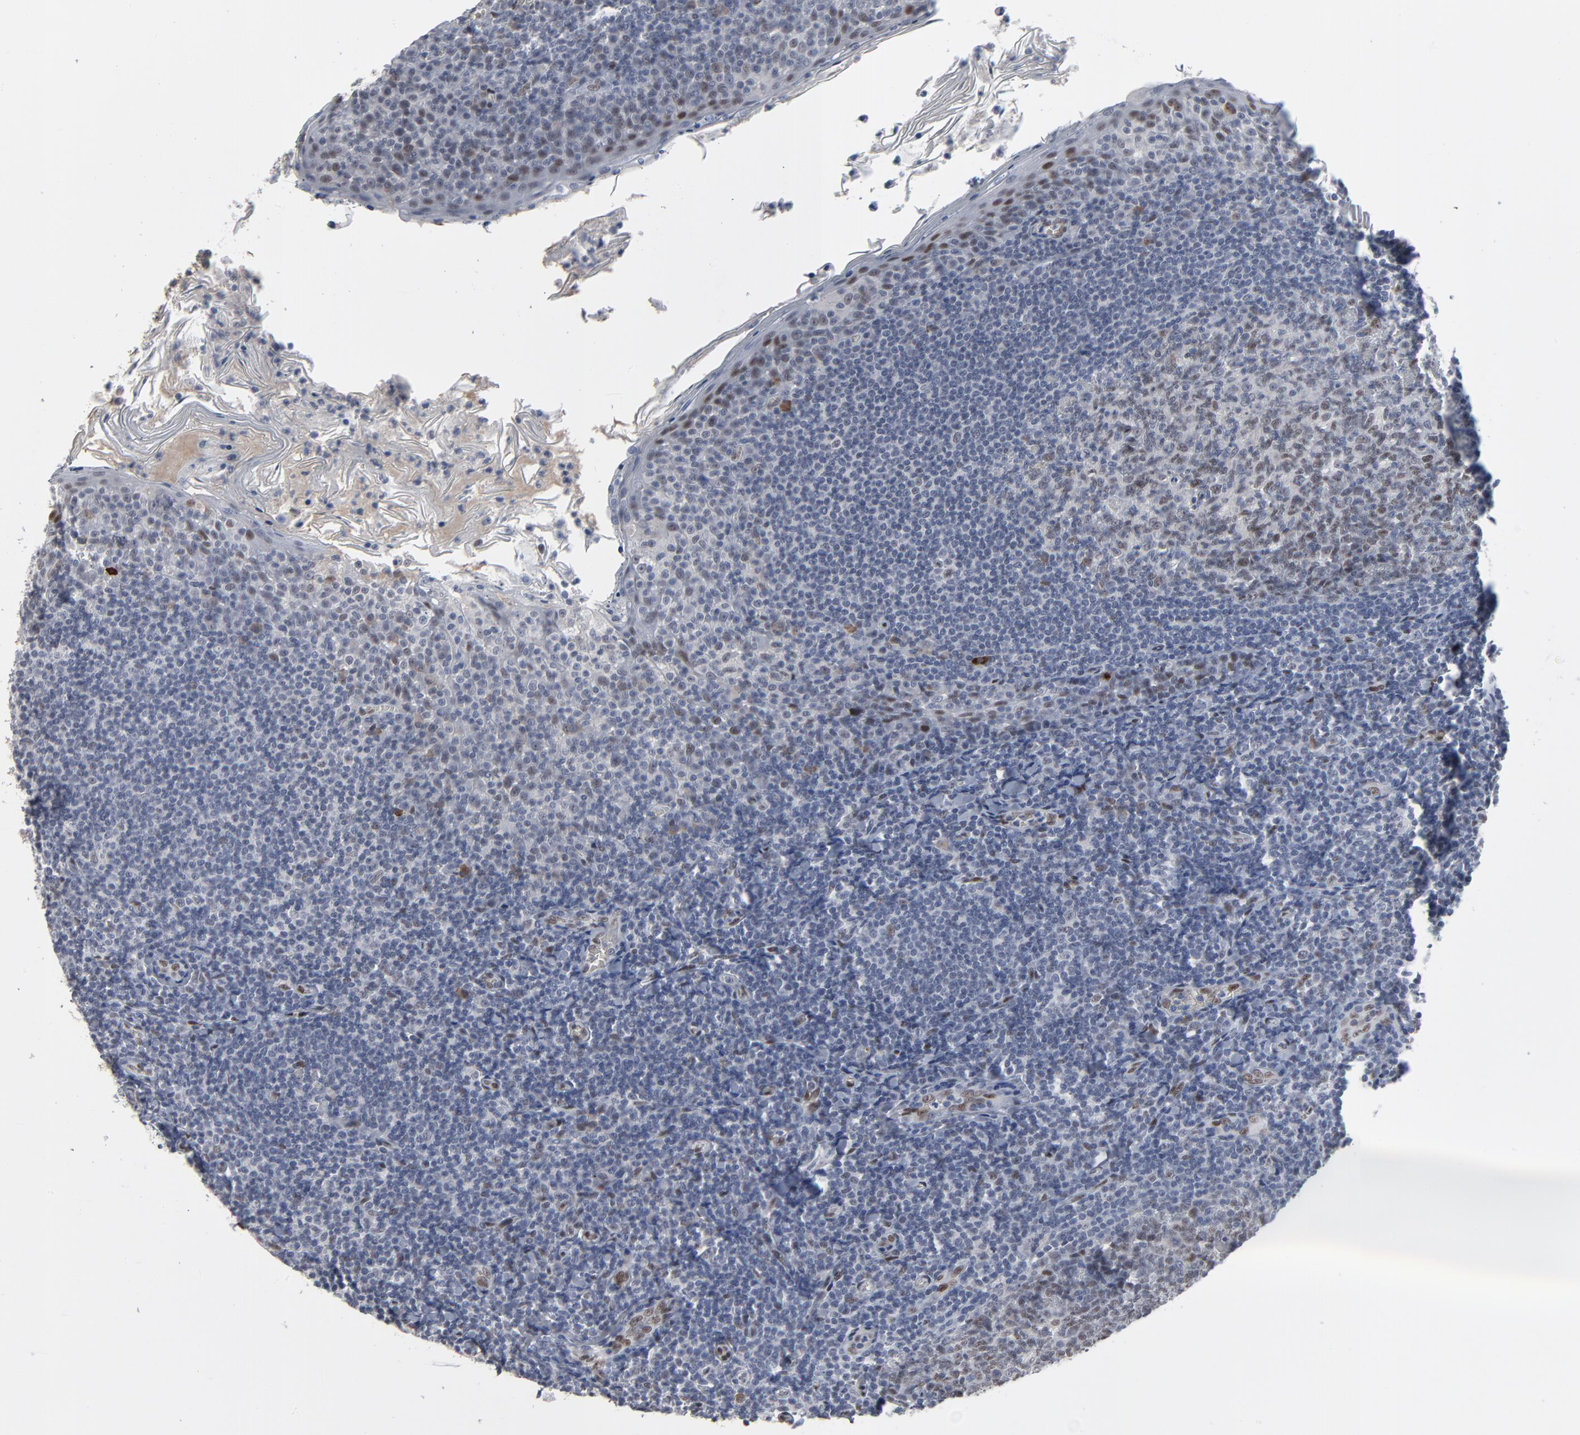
{"staining": {"intensity": "weak", "quantity": "<25%", "location": "nuclear"}, "tissue": "tonsil", "cell_type": "Germinal center cells", "image_type": "normal", "snomed": [{"axis": "morphology", "description": "Normal tissue, NOS"}, {"axis": "topography", "description": "Tonsil"}], "caption": "IHC of normal human tonsil shows no expression in germinal center cells. Nuclei are stained in blue.", "gene": "ATF7", "patient": {"sex": "male", "age": 31}}